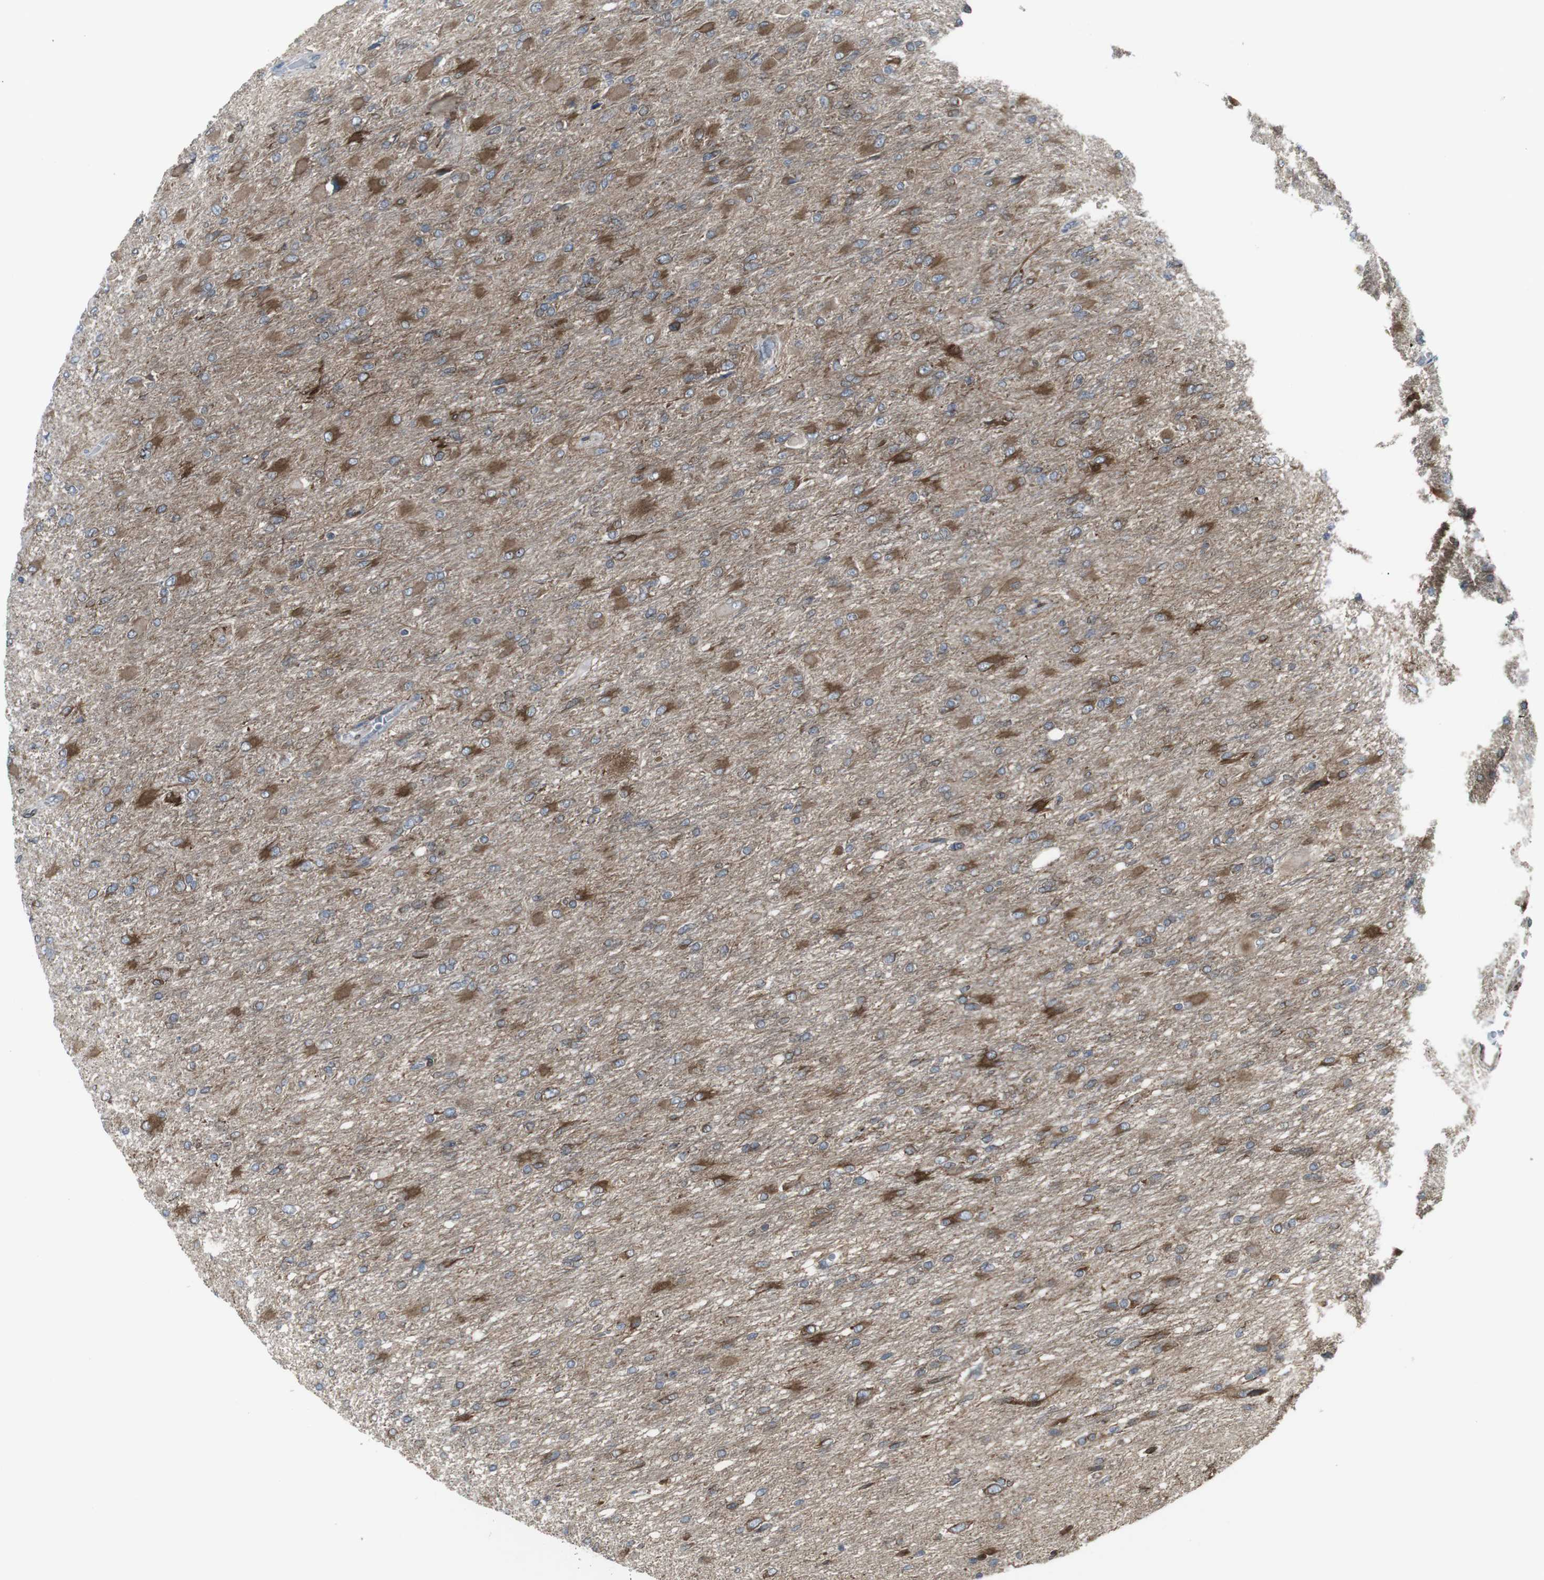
{"staining": {"intensity": "moderate", "quantity": ">75%", "location": "cytoplasmic/membranous"}, "tissue": "glioma", "cell_type": "Tumor cells", "image_type": "cancer", "snomed": [{"axis": "morphology", "description": "Glioma, malignant, High grade"}, {"axis": "topography", "description": "Cerebral cortex"}], "caption": "Malignant high-grade glioma was stained to show a protein in brown. There is medium levels of moderate cytoplasmic/membranous staining in about >75% of tumor cells. The protein is stained brown, and the nuclei are stained in blue (DAB (3,3'-diaminobenzidine) IHC with brightfield microscopy, high magnification).", "gene": "LNPK", "patient": {"sex": "female", "age": 36}}